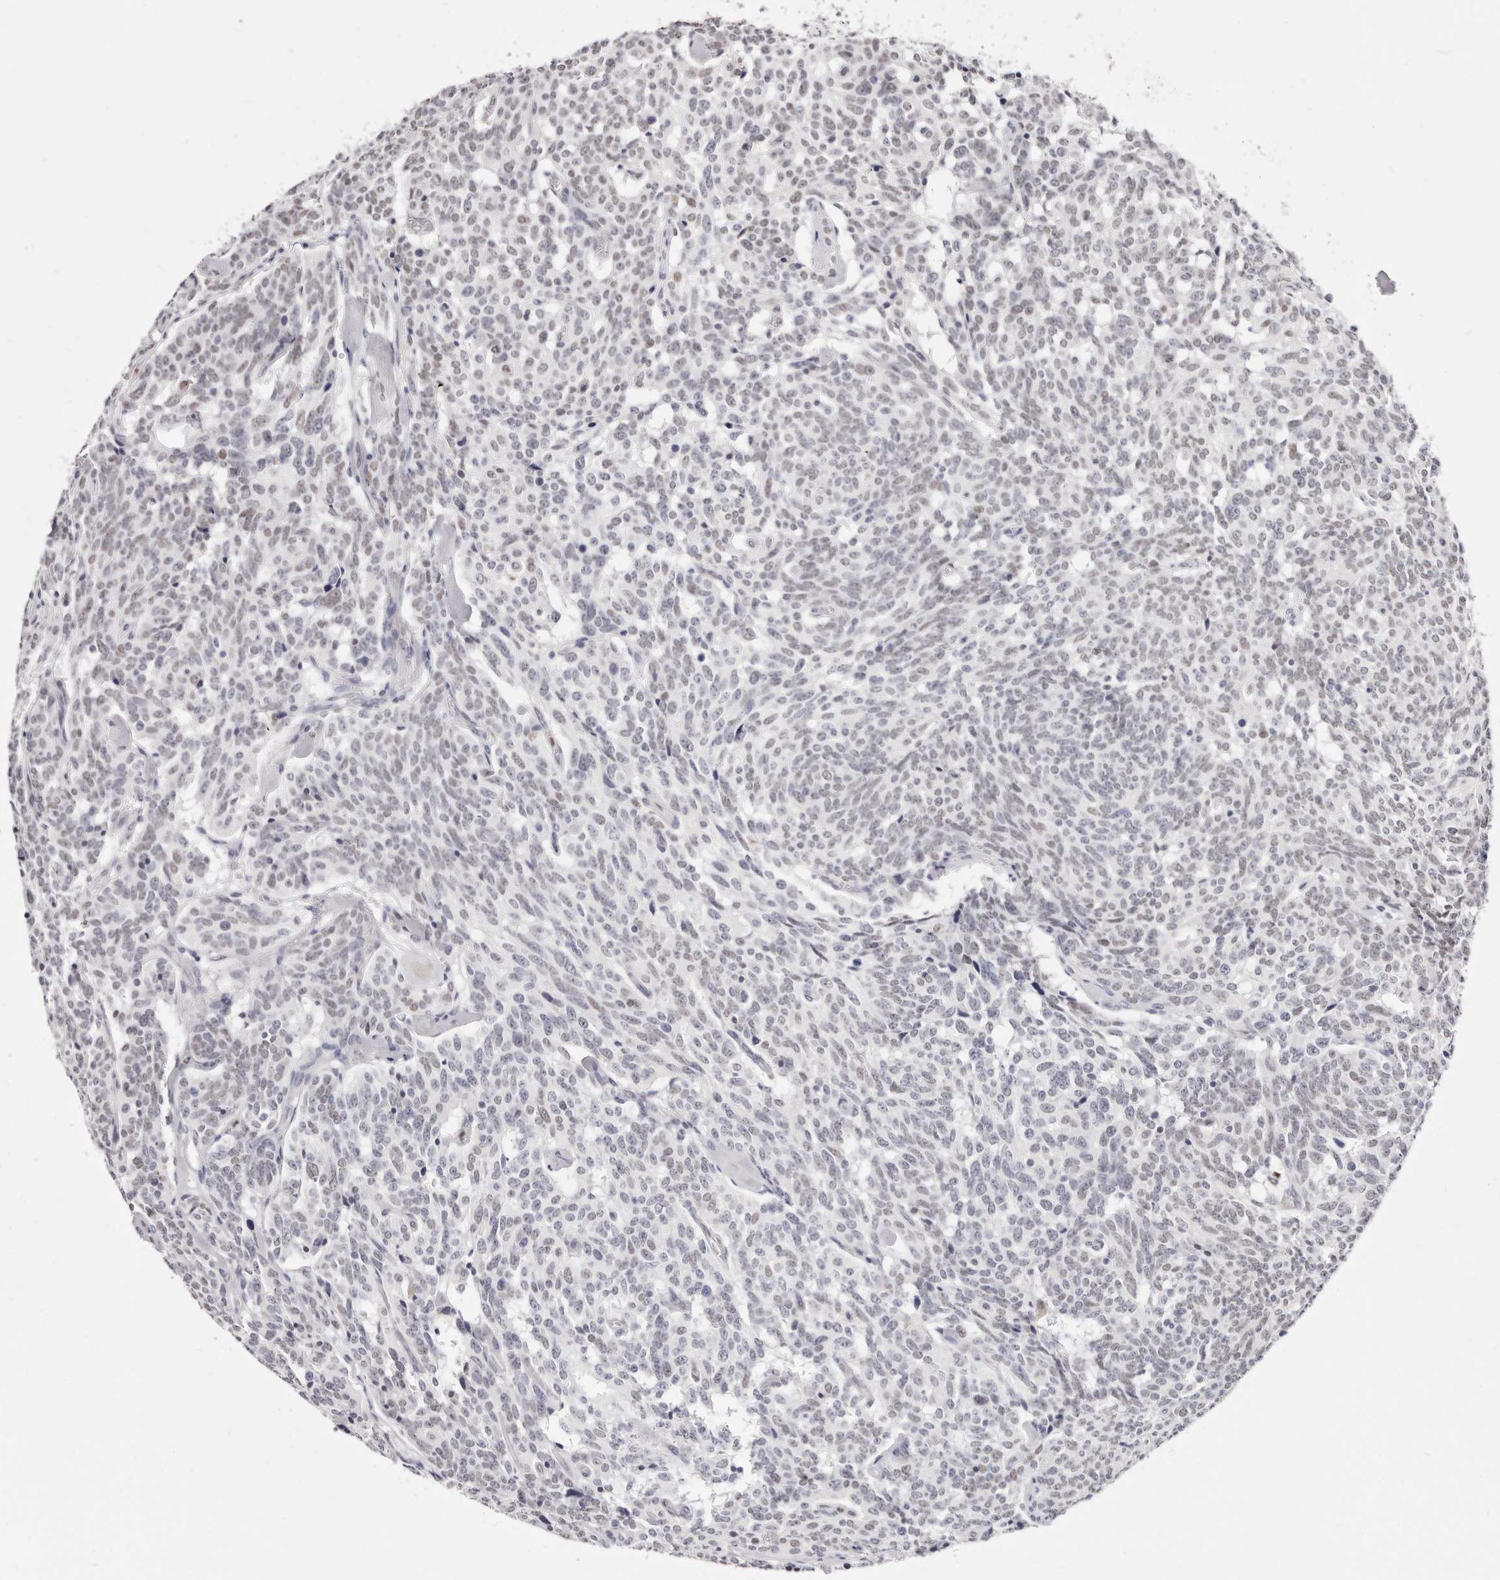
{"staining": {"intensity": "negative", "quantity": "none", "location": "none"}, "tissue": "carcinoid", "cell_type": "Tumor cells", "image_type": "cancer", "snomed": [{"axis": "morphology", "description": "Carcinoid, malignant, NOS"}, {"axis": "topography", "description": "Lung"}], "caption": "Tumor cells are negative for brown protein staining in carcinoid. (DAB (3,3'-diaminobenzidine) immunohistochemistry (IHC) visualized using brightfield microscopy, high magnification).", "gene": "TKT", "patient": {"sex": "female", "age": 46}}